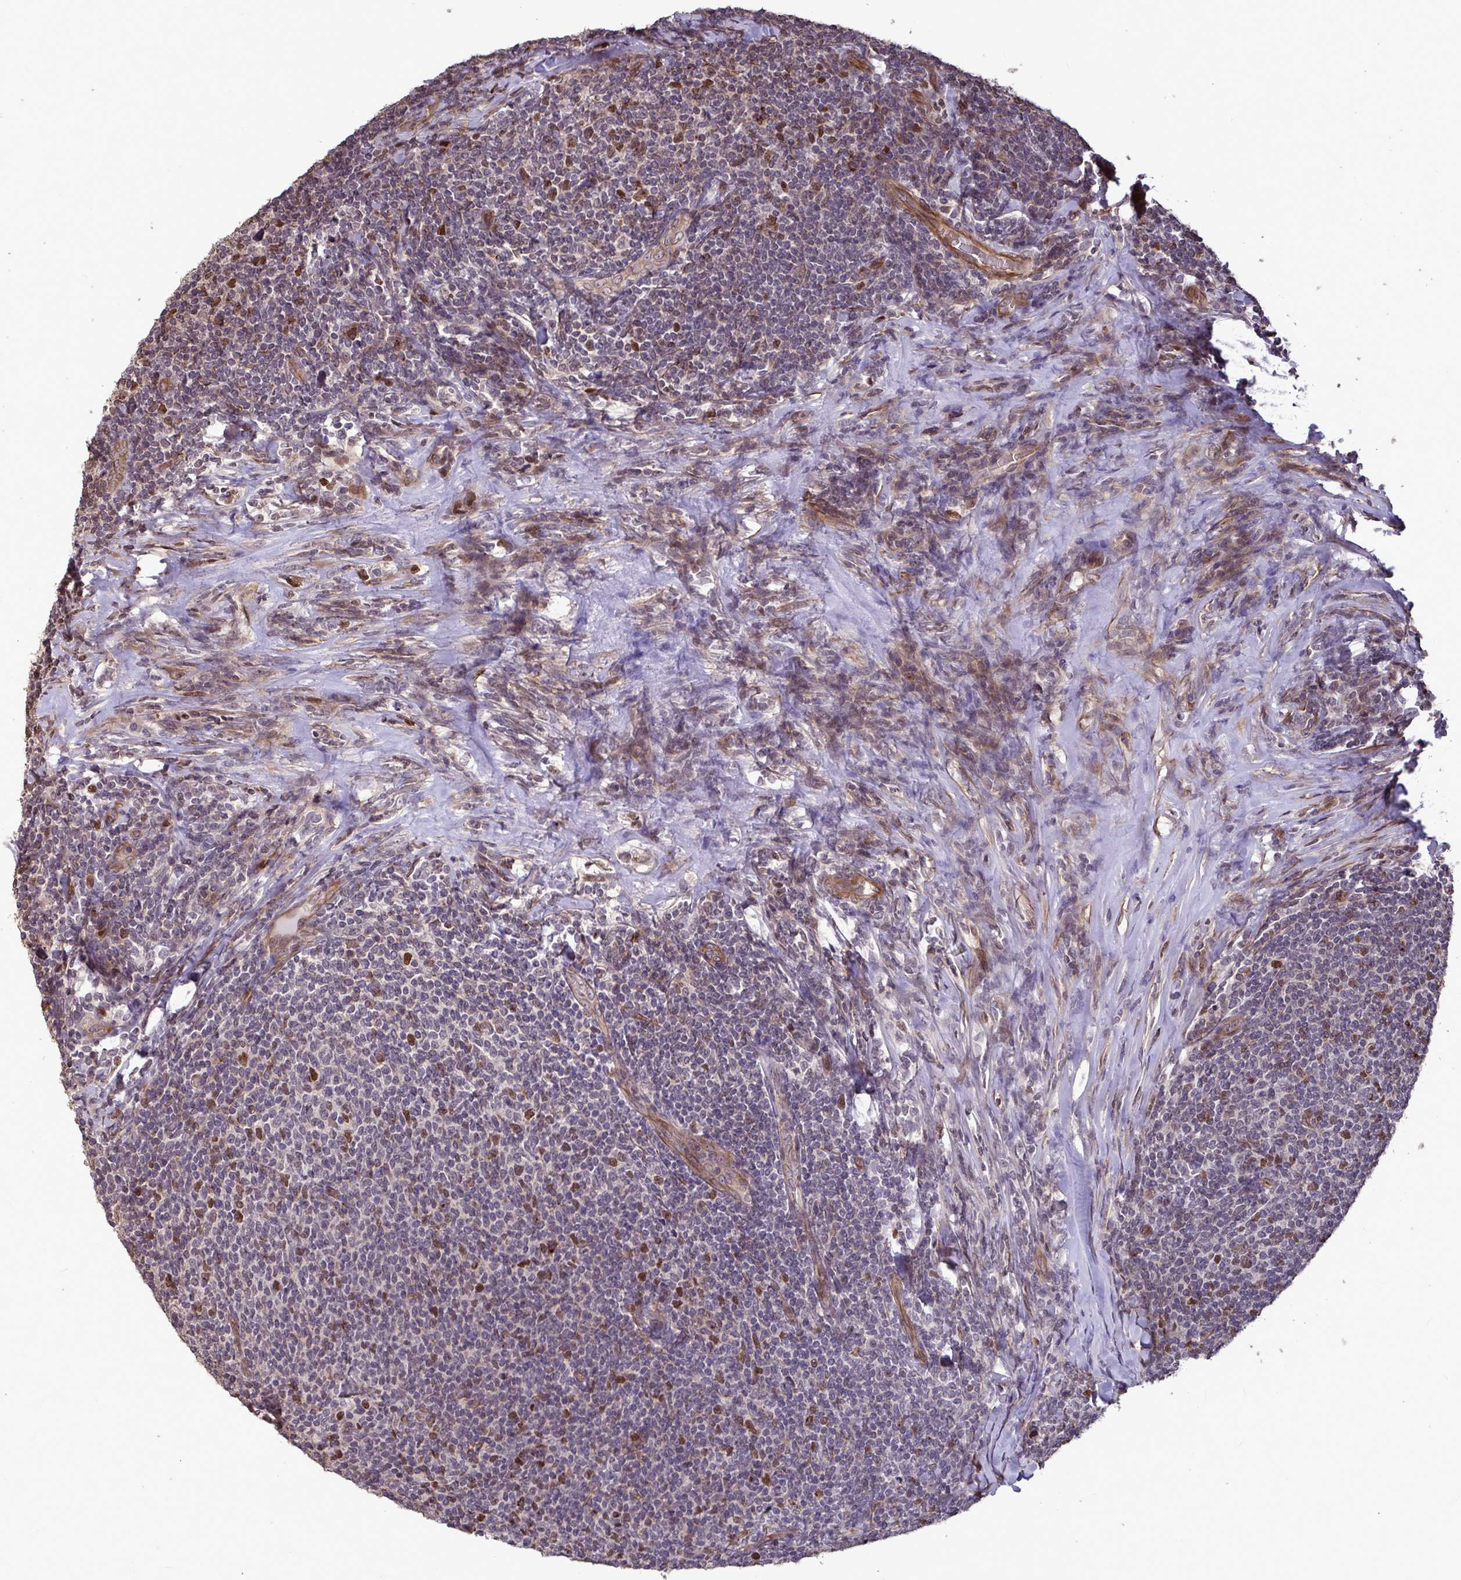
{"staining": {"intensity": "moderate", "quantity": "25%-75%", "location": "nuclear"}, "tissue": "lymphoma", "cell_type": "Tumor cells", "image_type": "cancer", "snomed": [{"axis": "morphology", "description": "Malignant lymphoma, non-Hodgkin's type, Low grade"}, {"axis": "topography", "description": "Lymph node"}], "caption": "This histopathology image shows immunohistochemistry (IHC) staining of lymphoma, with medium moderate nuclear staining in approximately 25%-75% of tumor cells.", "gene": "IPO5", "patient": {"sex": "male", "age": 52}}